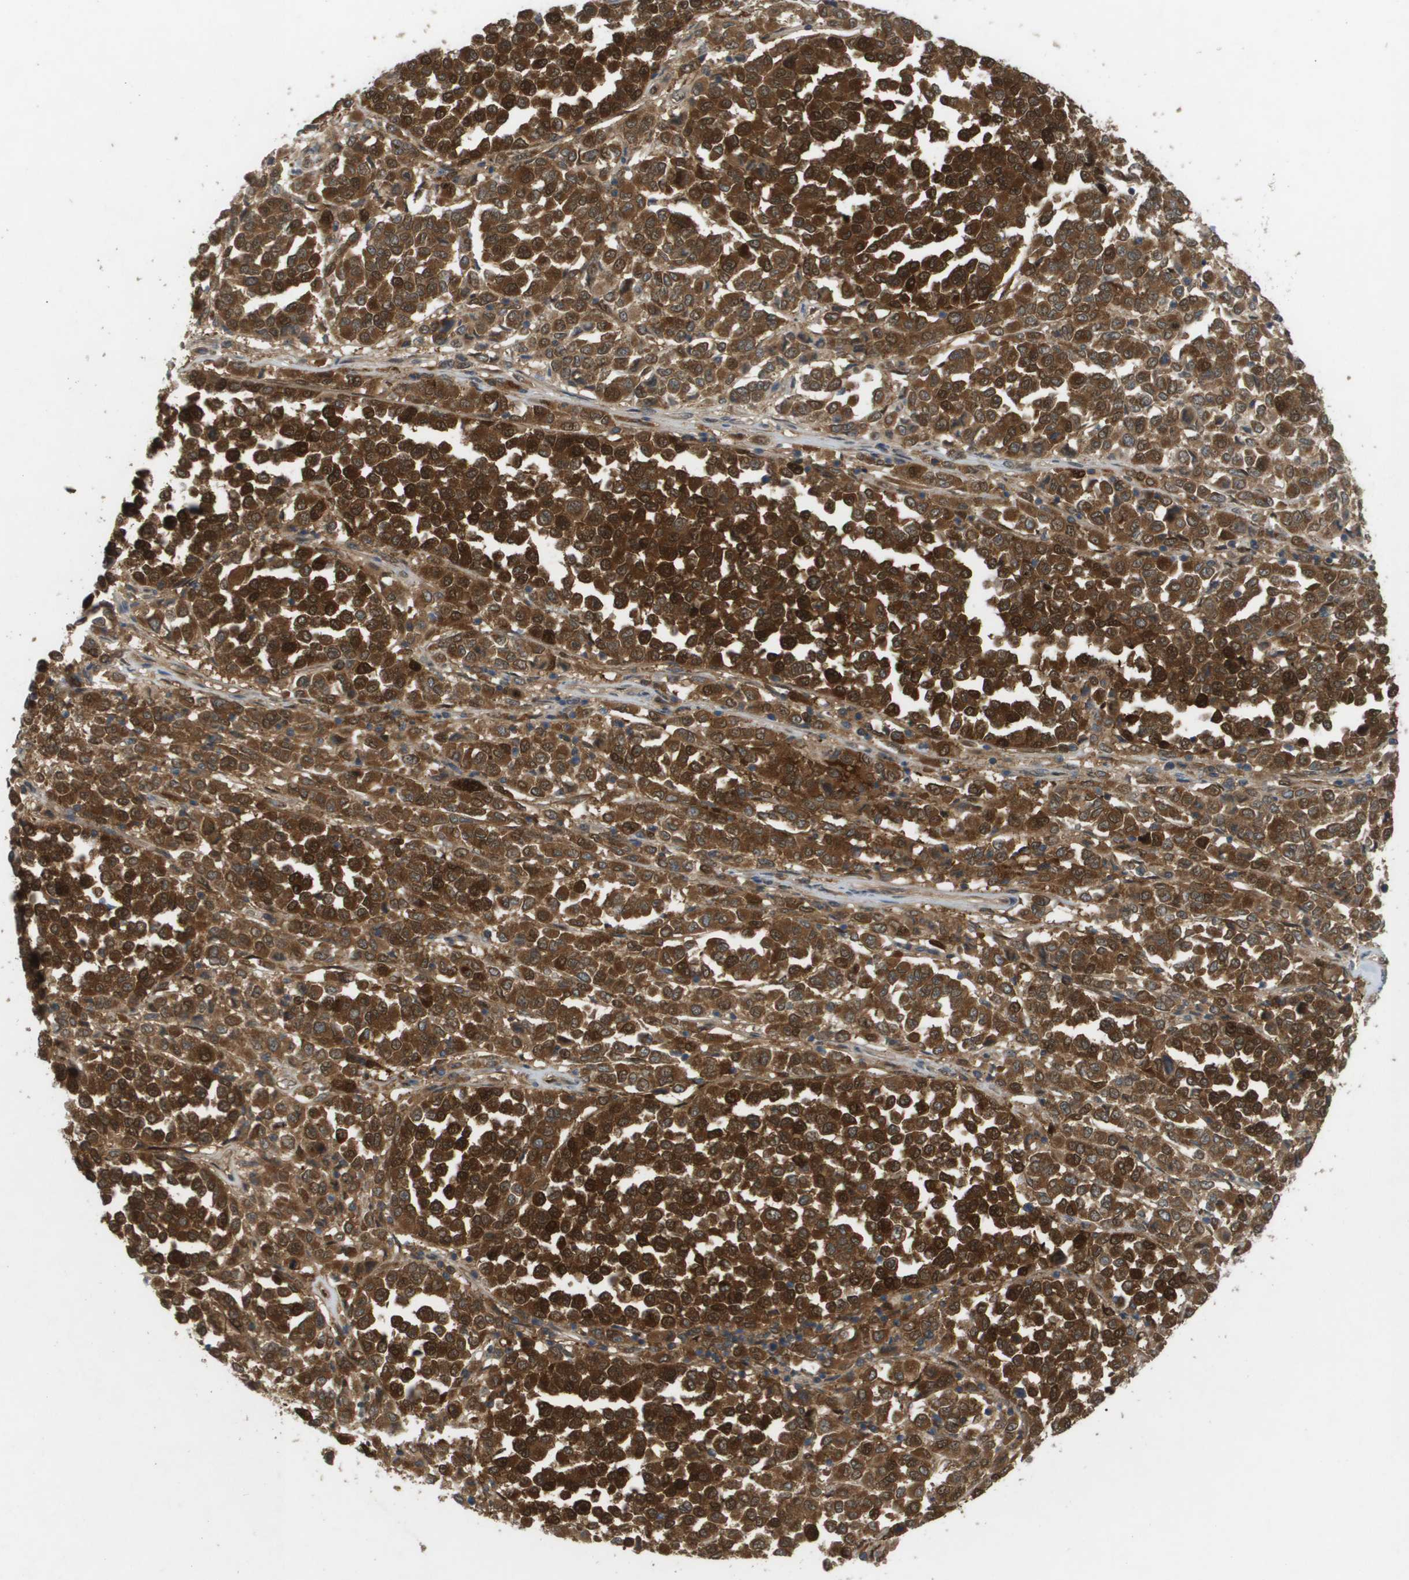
{"staining": {"intensity": "strong", "quantity": ">75%", "location": "cytoplasmic/membranous,nuclear"}, "tissue": "melanoma", "cell_type": "Tumor cells", "image_type": "cancer", "snomed": [{"axis": "morphology", "description": "Malignant melanoma, Metastatic site"}, {"axis": "topography", "description": "Pancreas"}], "caption": "Human melanoma stained for a protein (brown) shows strong cytoplasmic/membranous and nuclear positive staining in approximately >75% of tumor cells.", "gene": "PALD1", "patient": {"sex": "female", "age": 30}}